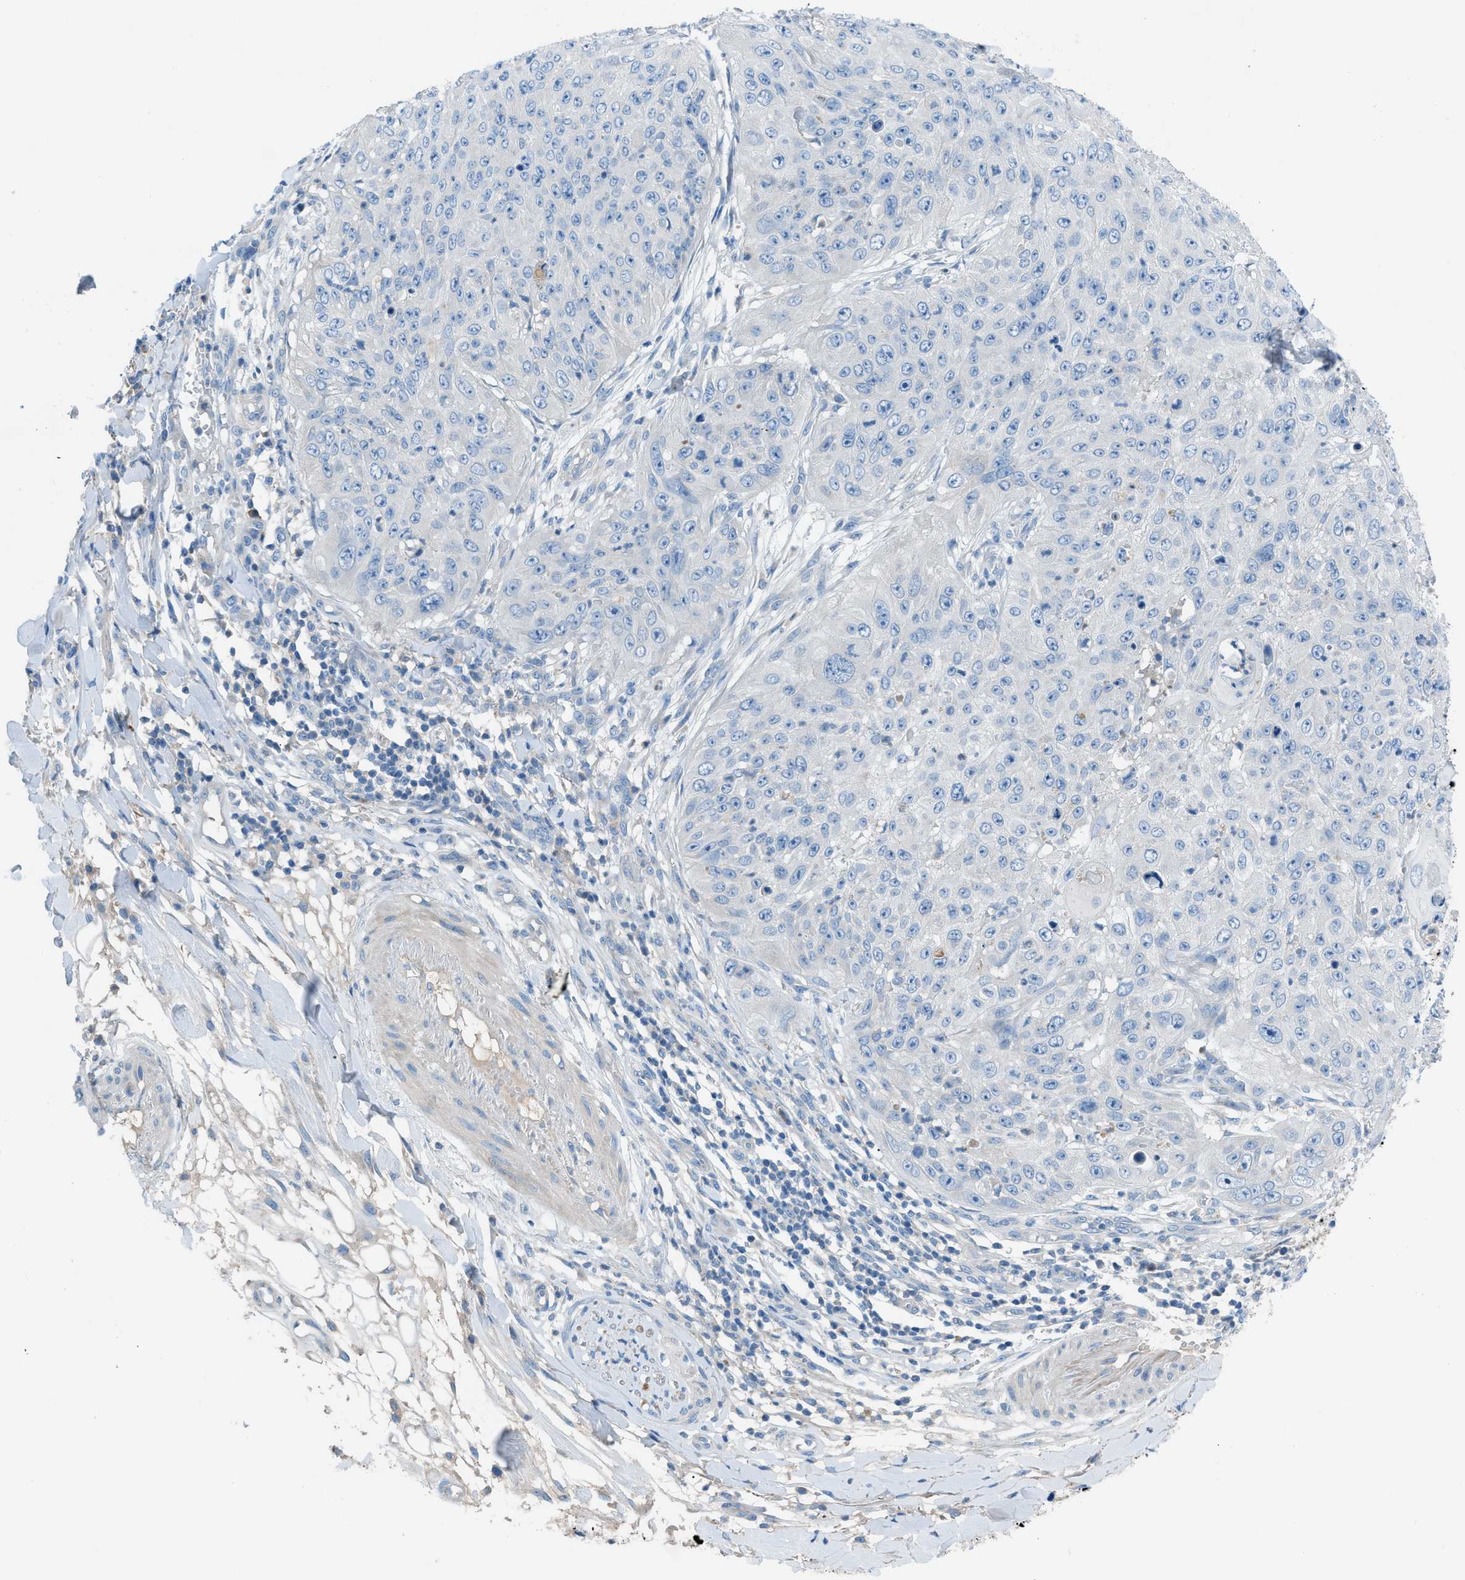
{"staining": {"intensity": "negative", "quantity": "none", "location": "none"}, "tissue": "skin cancer", "cell_type": "Tumor cells", "image_type": "cancer", "snomed": [{"axis": "morphology", "description": "Squamous cell carcinoma, NOS"}, {"axis": "topography", "description": "Skin"}], "caption": "Micrograph shows no protein expression in tumor cells of skin squamous cell carcinoma tissue.", "gene": "C5AR2", "patient": {"sex": "female", "age": 80}}